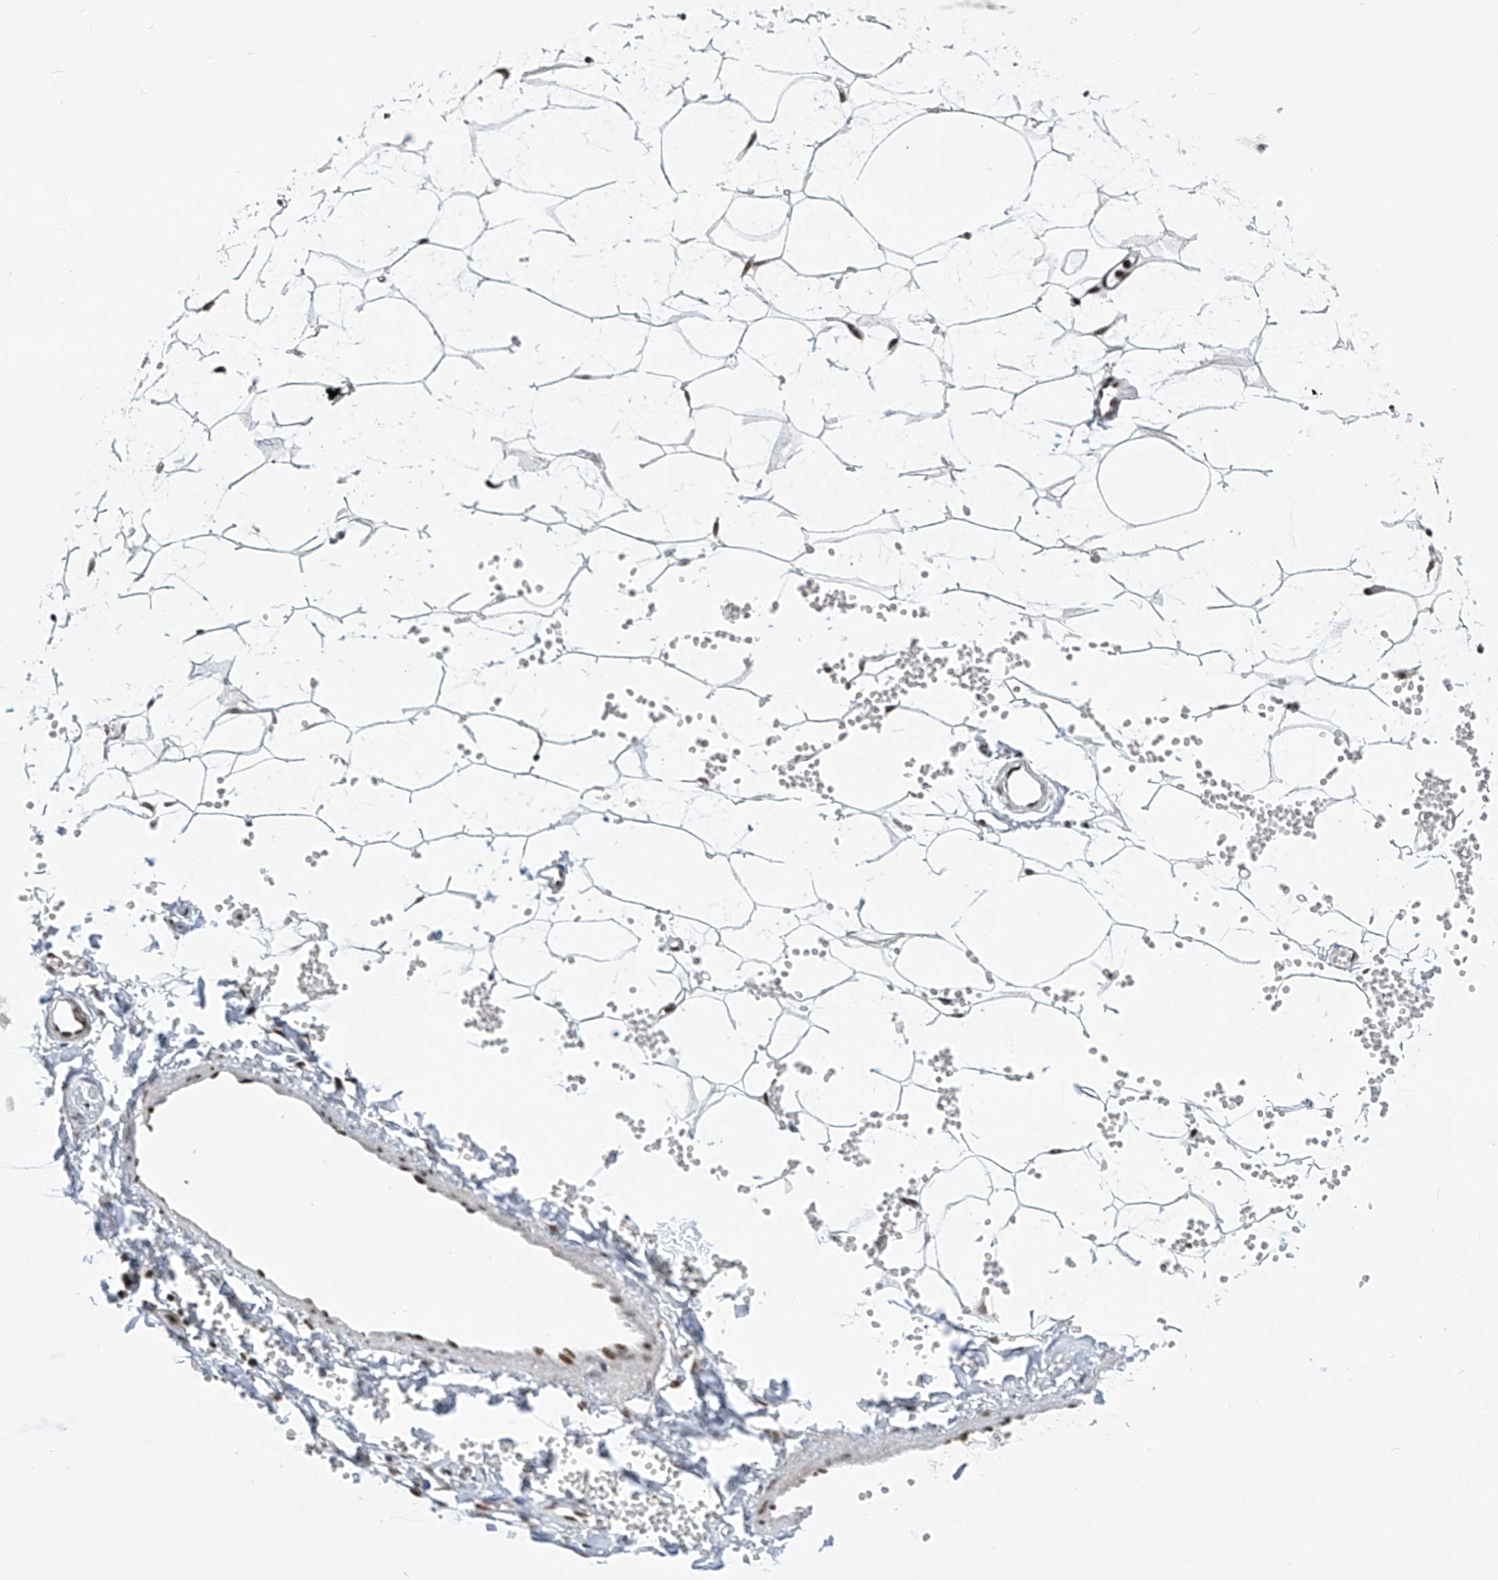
{"staining": {"intensity": "moderate", "quantity": ">75%", "location": "nuclear"}, "tissue": "adipose tissue", "cell_type": "Adipocytes", "image_type": "normal", "snomed": [{"axis": "morphology", "description": "Normal tissue, NOS"}, {"axis": "topography", "description": "Breast"}], "caption": "Immunohistochemistry of unremarkable adipose tissue displays medium levels of moderate nuclear positivity in approximately >75% of adipocytes.", "gene": "TAF4", "patient": {"sex": "female", "age": 23}}